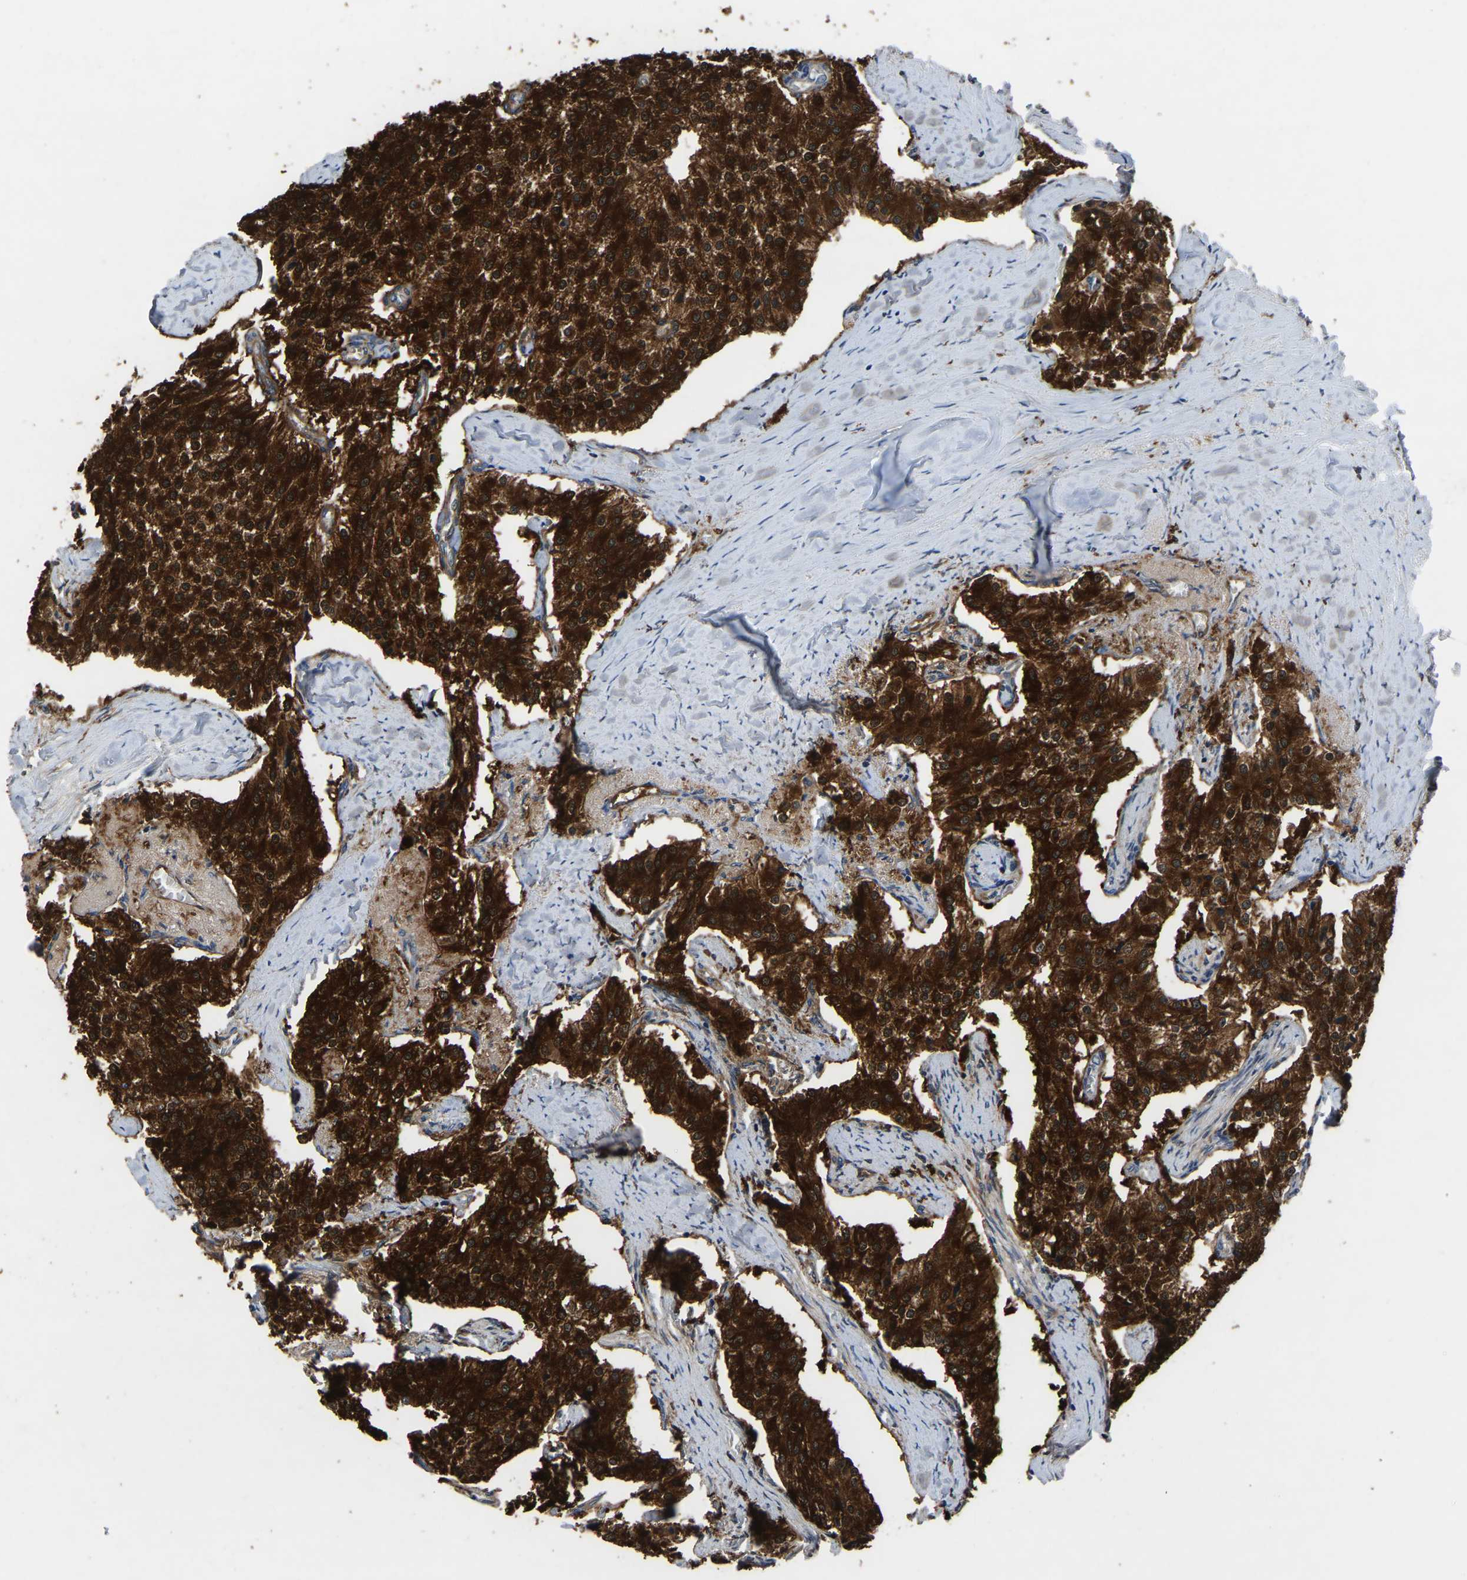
{"staining": {"intensity": "strong", "quantity": ">75%", "location": "cytoplasmic/membranous"}, "tissue": "carcinoid", "cell_type": "Tumor cells", "image_type": "cancer", "snomed": [{"axis": "morphology", "description": "Carcinoid, malignant, NOS"}, {"axis": "topography", "description": "Colon"}], "caption": "Immunohistochemistry (DAB) staining of human malignant carcinoid exhibits strong cytoplasmic/membranous protein positivity in approximately >75% of tumor cells.", "gene": "ATG2B", "patient": {"sex": "female", "age": 52}}